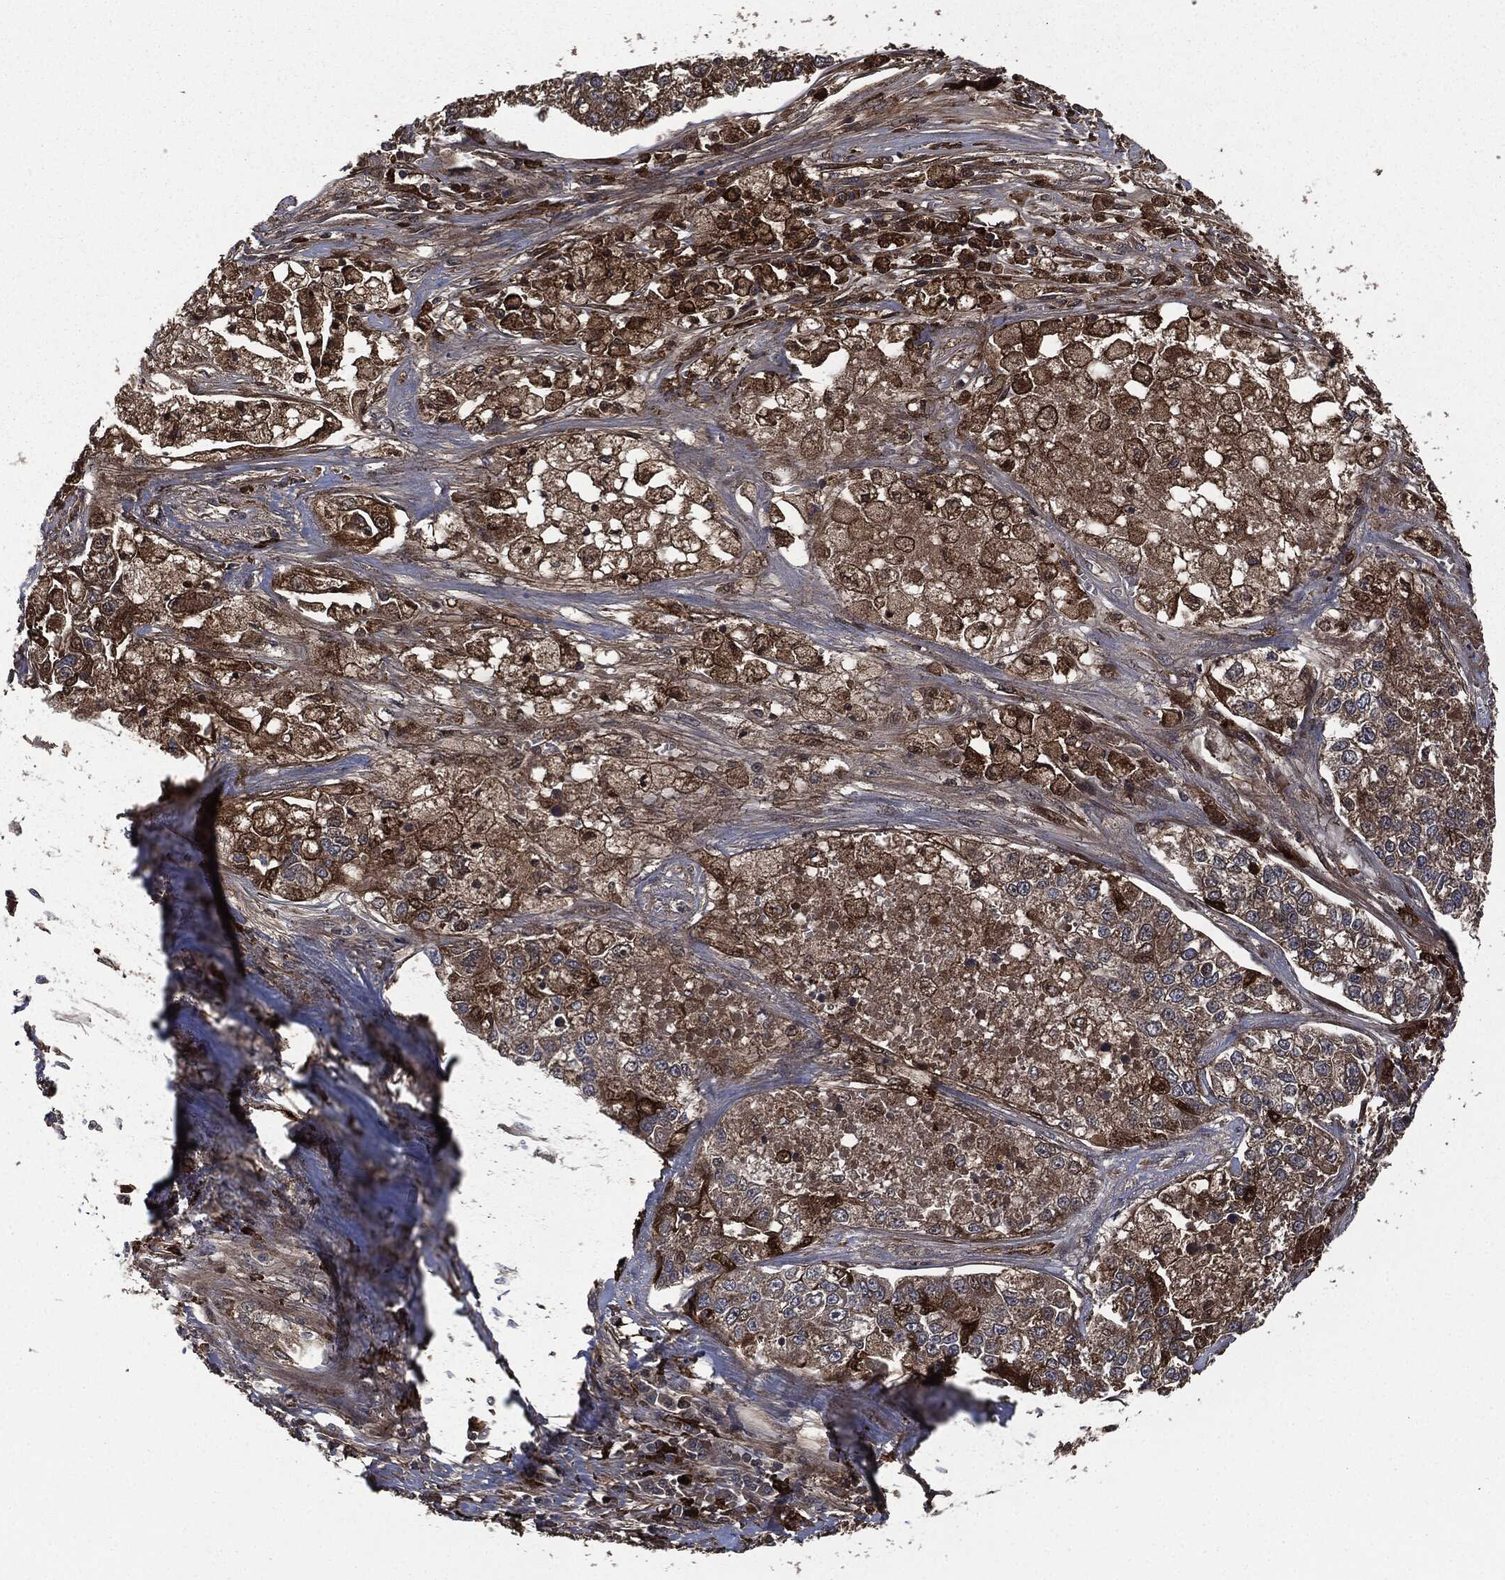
{"staining": {"intensity": "moderate", "quantity": "25%-75%", "location": "cytoplasmic/membranous"}, "tissue": "lung cancer", "cell_type": "Tumor cells", "image_type": "cancer", "snomed": [{"axis": "morphology", "description": "Adenocarcinoma, NOS"}, {"axis": "topography", "description": "Lung"}], "caption": "This image displays immunohistochemistry (IHC) staining of human lung cancer, with medium moderate cytoplasmic/membranous expression in approximately 25%-75% of tumor cells.", "gene": "CRABP2", "patient": {"sex": "male", "age": 49}}